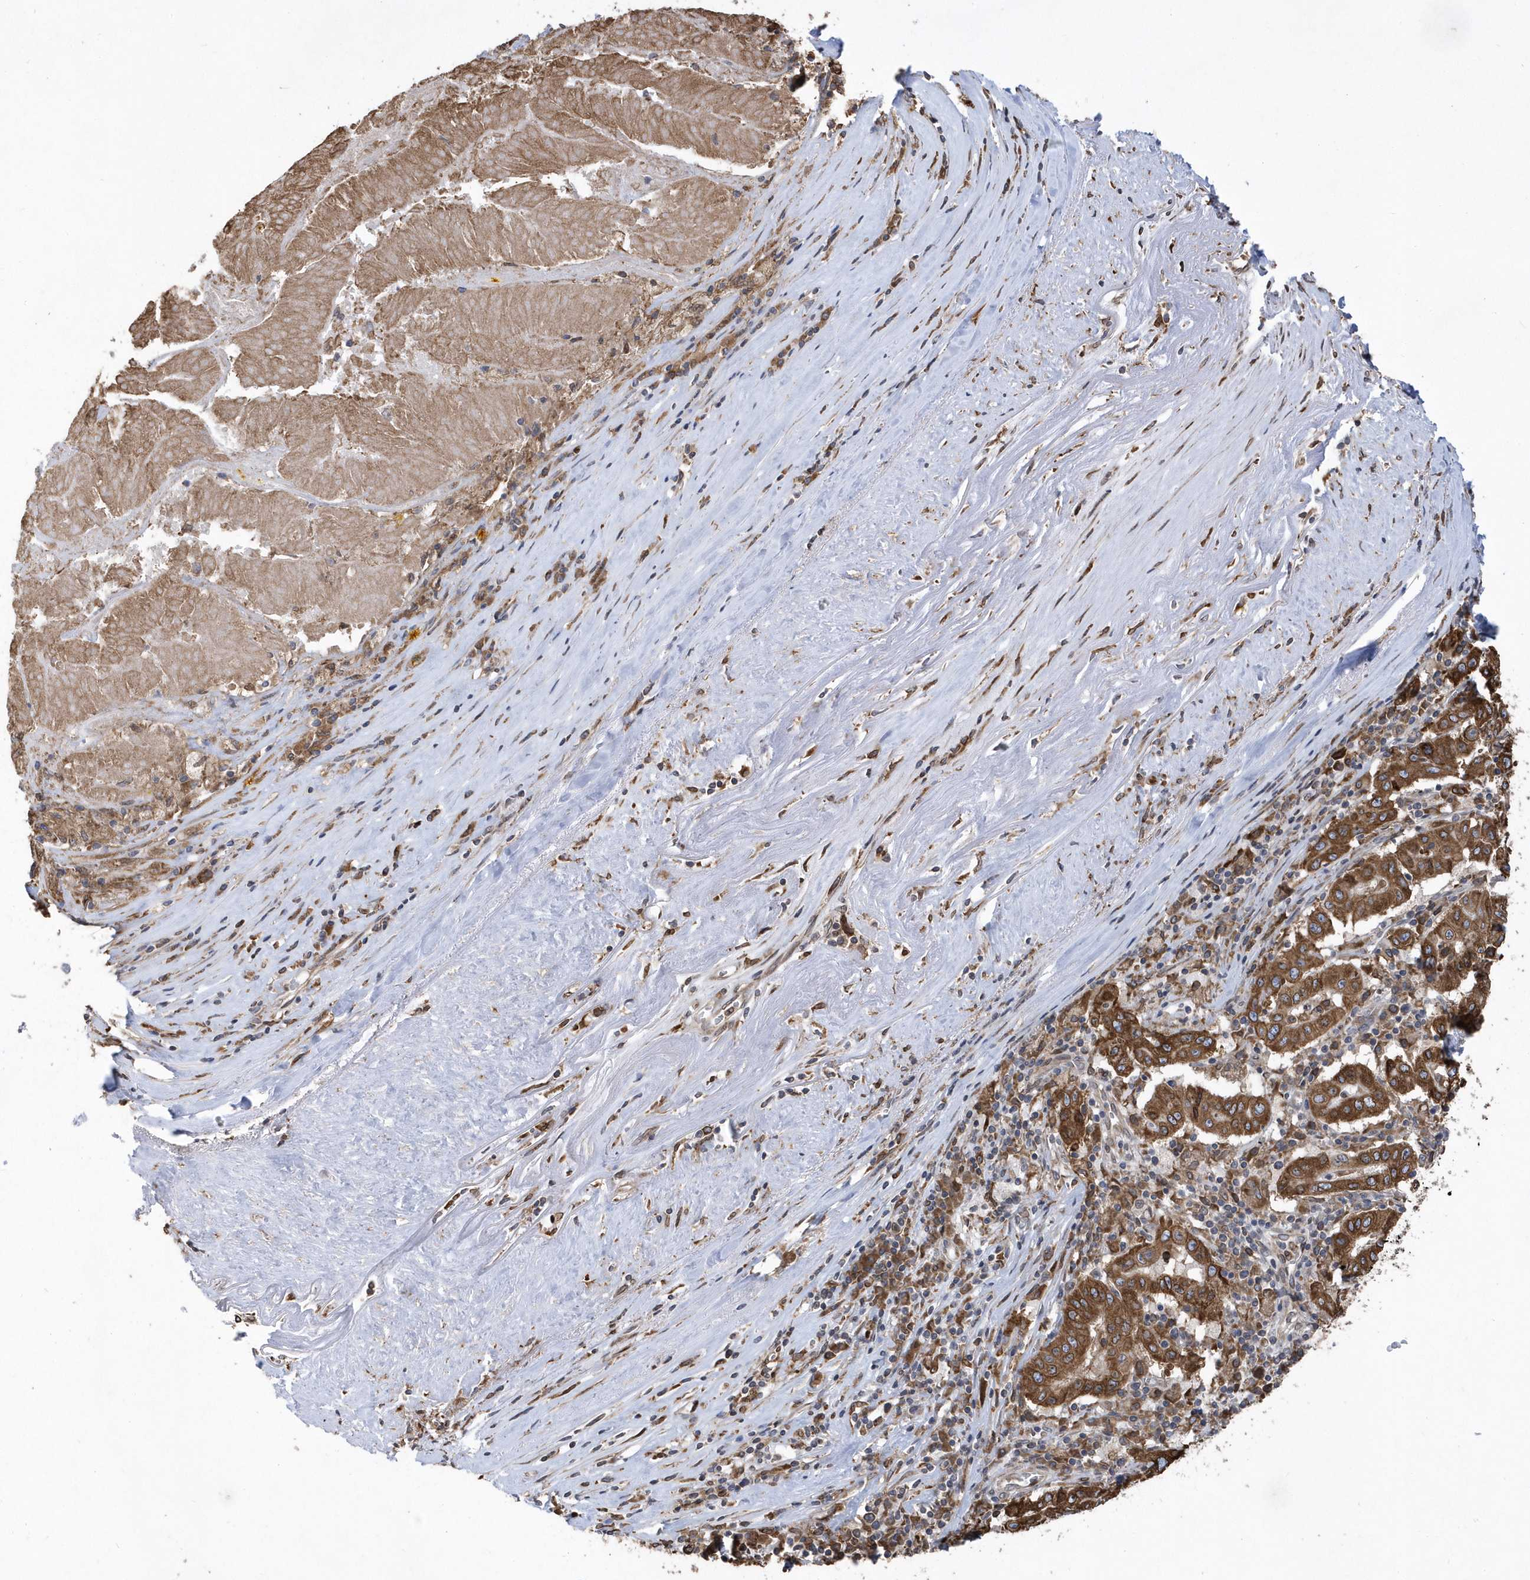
{"staining": {"intensity": "strong", "quantity": ">75%", "location": "cytoplasmic/membranous"}, "tissue": "pancreatic cancer", "cell_type": "Tumor cells", "image_type": "cancer", "snomed": [{"axis": "morphology", "description": "Adenocarcinoma, NOS"}, {"axis": "topography", "description": "Pancreas"}], "caption": "A high-resolution micrograph shows immunohistochemistry (IHC) staining of pancreatic adenocarcinoma, which demonstrates strong cytoplasmic/membranous expression in about >75% of tumor cells.", "gene": "VAMP7", "patient": {"sex": "male", "age": 63}}